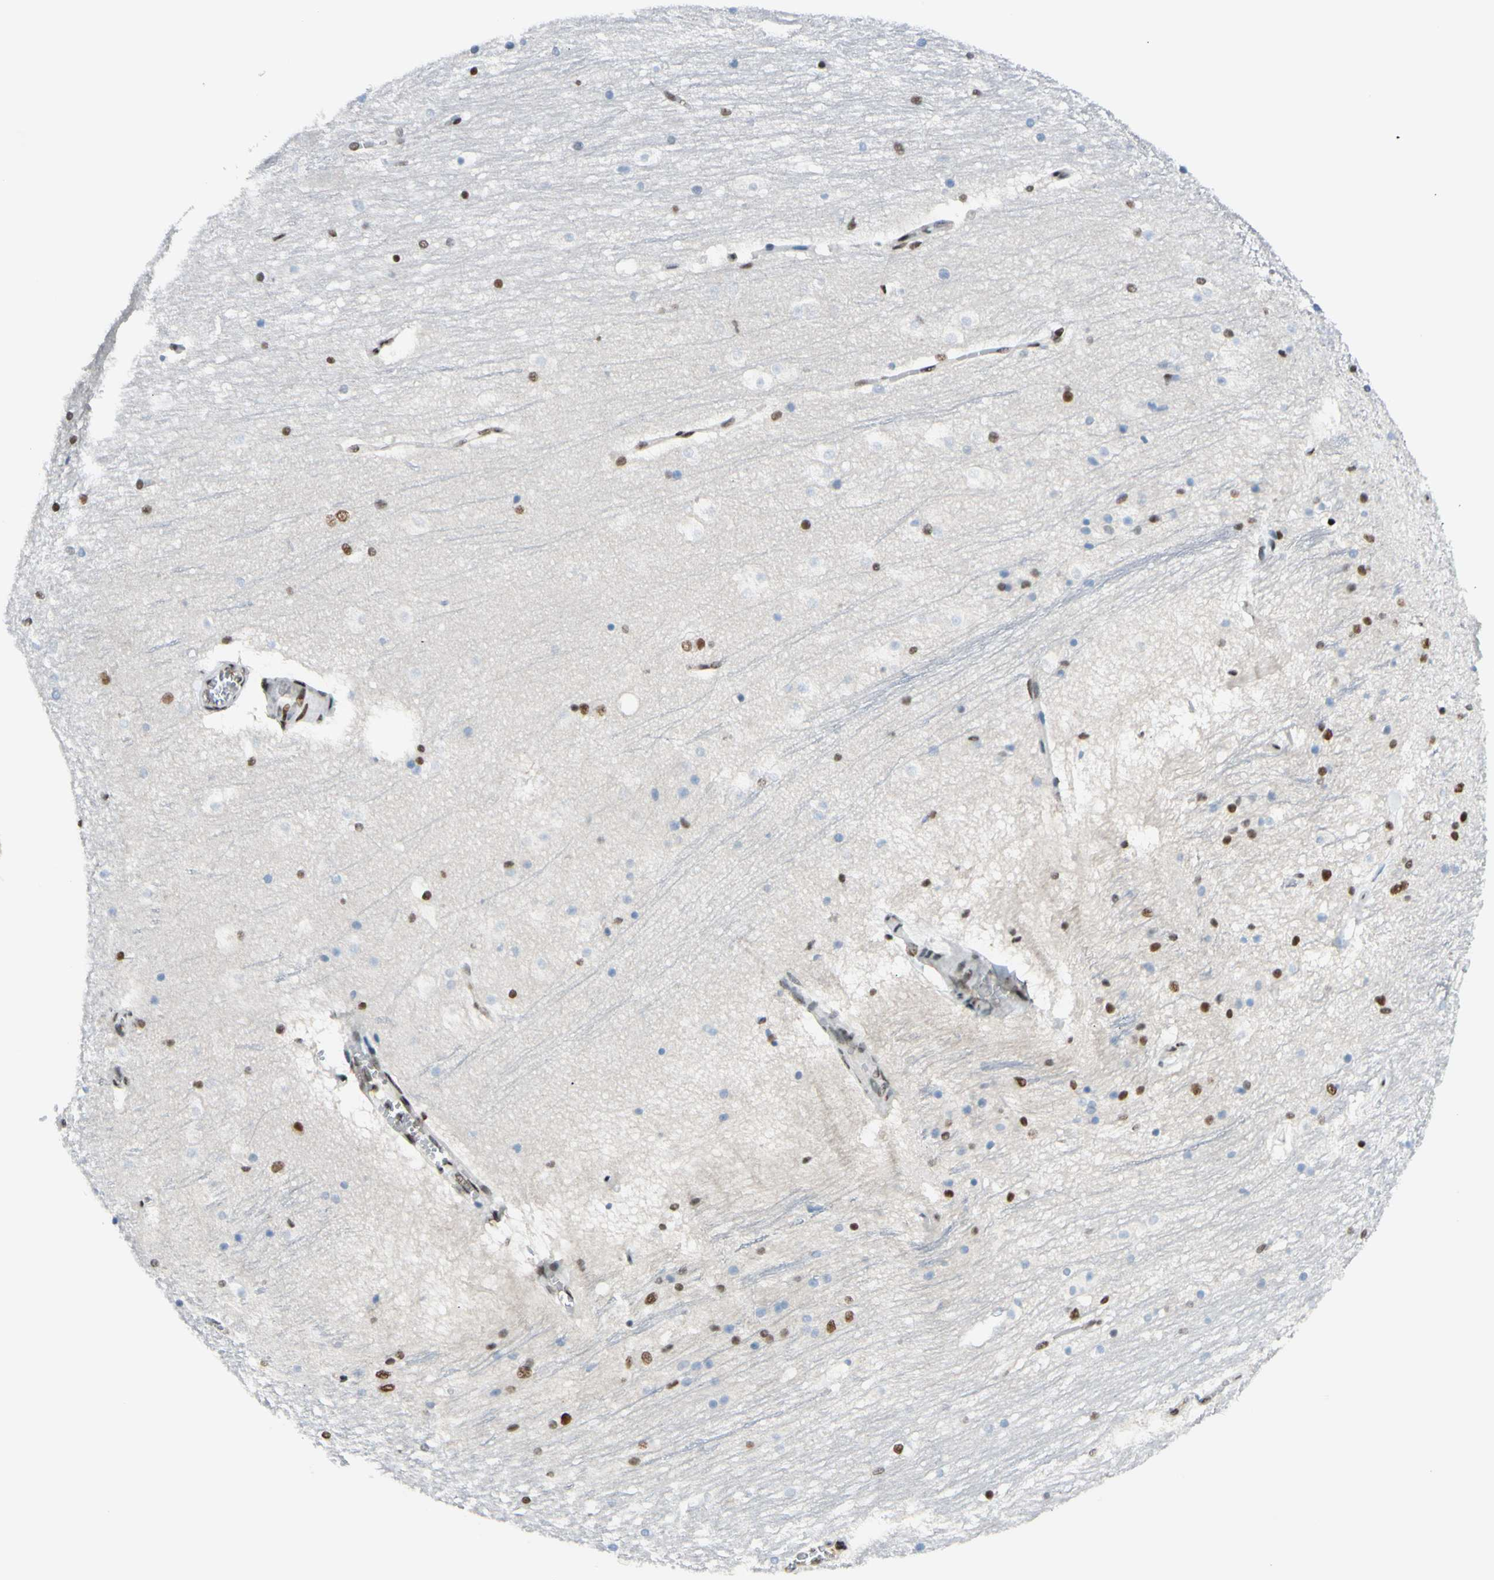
{"staining": {"intensity": "moderate", "quantity": ">75%", "location": "nuclear"}, "tissue": "hippocampus", "cell_type": "Glial cells", "image_type": "normal", "snomed": [{"axis": "morphology", "description": "Normal tissue, NOS"}, {"axis": "topography", "description": "Hippocampus"}], "caption": "Hippocampus stained with DAB immunohistochemistry demonstrates medium levels of moderate nuclear positivity in about >75% of glial cells.", "gene": "SUFU", "patient": {"sex": "male", "age": 45}}